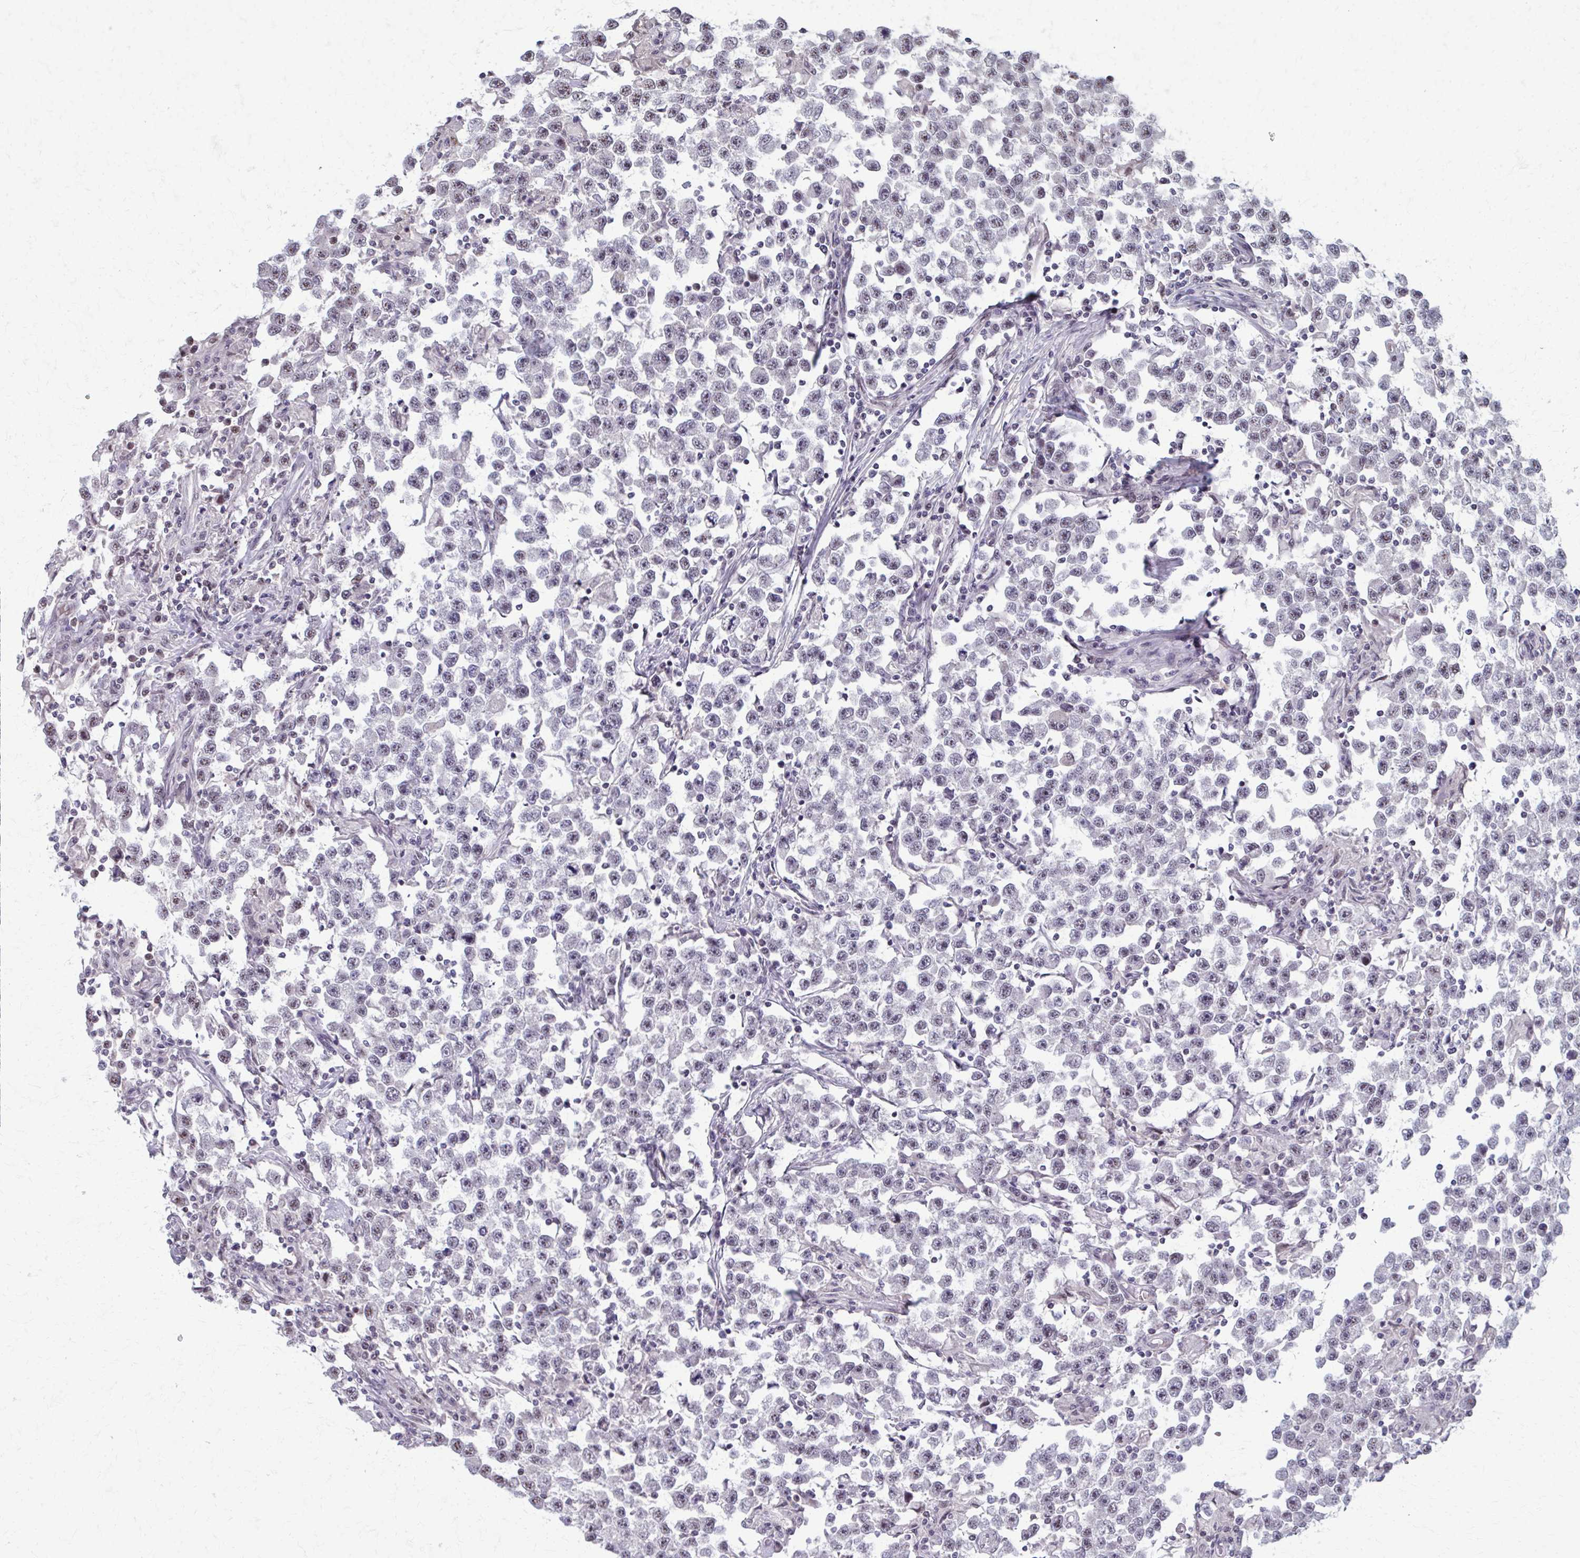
{"staining": {"intensity": "weak", "quantity": "25%-75%", "location": "nuclear"}, "tissue": "testis cancer", "cell_type": "Tumor cells", "image_type": "cancer", "snomed": [{"axis": "morphology", "description": "Seminoma, NOS"}, {"axis": "topography", "description": "Testis"}], "caption": "DAB (3,3'-diaminobenzidine) immunohistochemical staining of seminoma (testis) displays weak nuclear protein staining in approximately 25%-75% of tumor cells.", "gene": "SETBP1", "patient": {"sex": "male", "age": 33}}